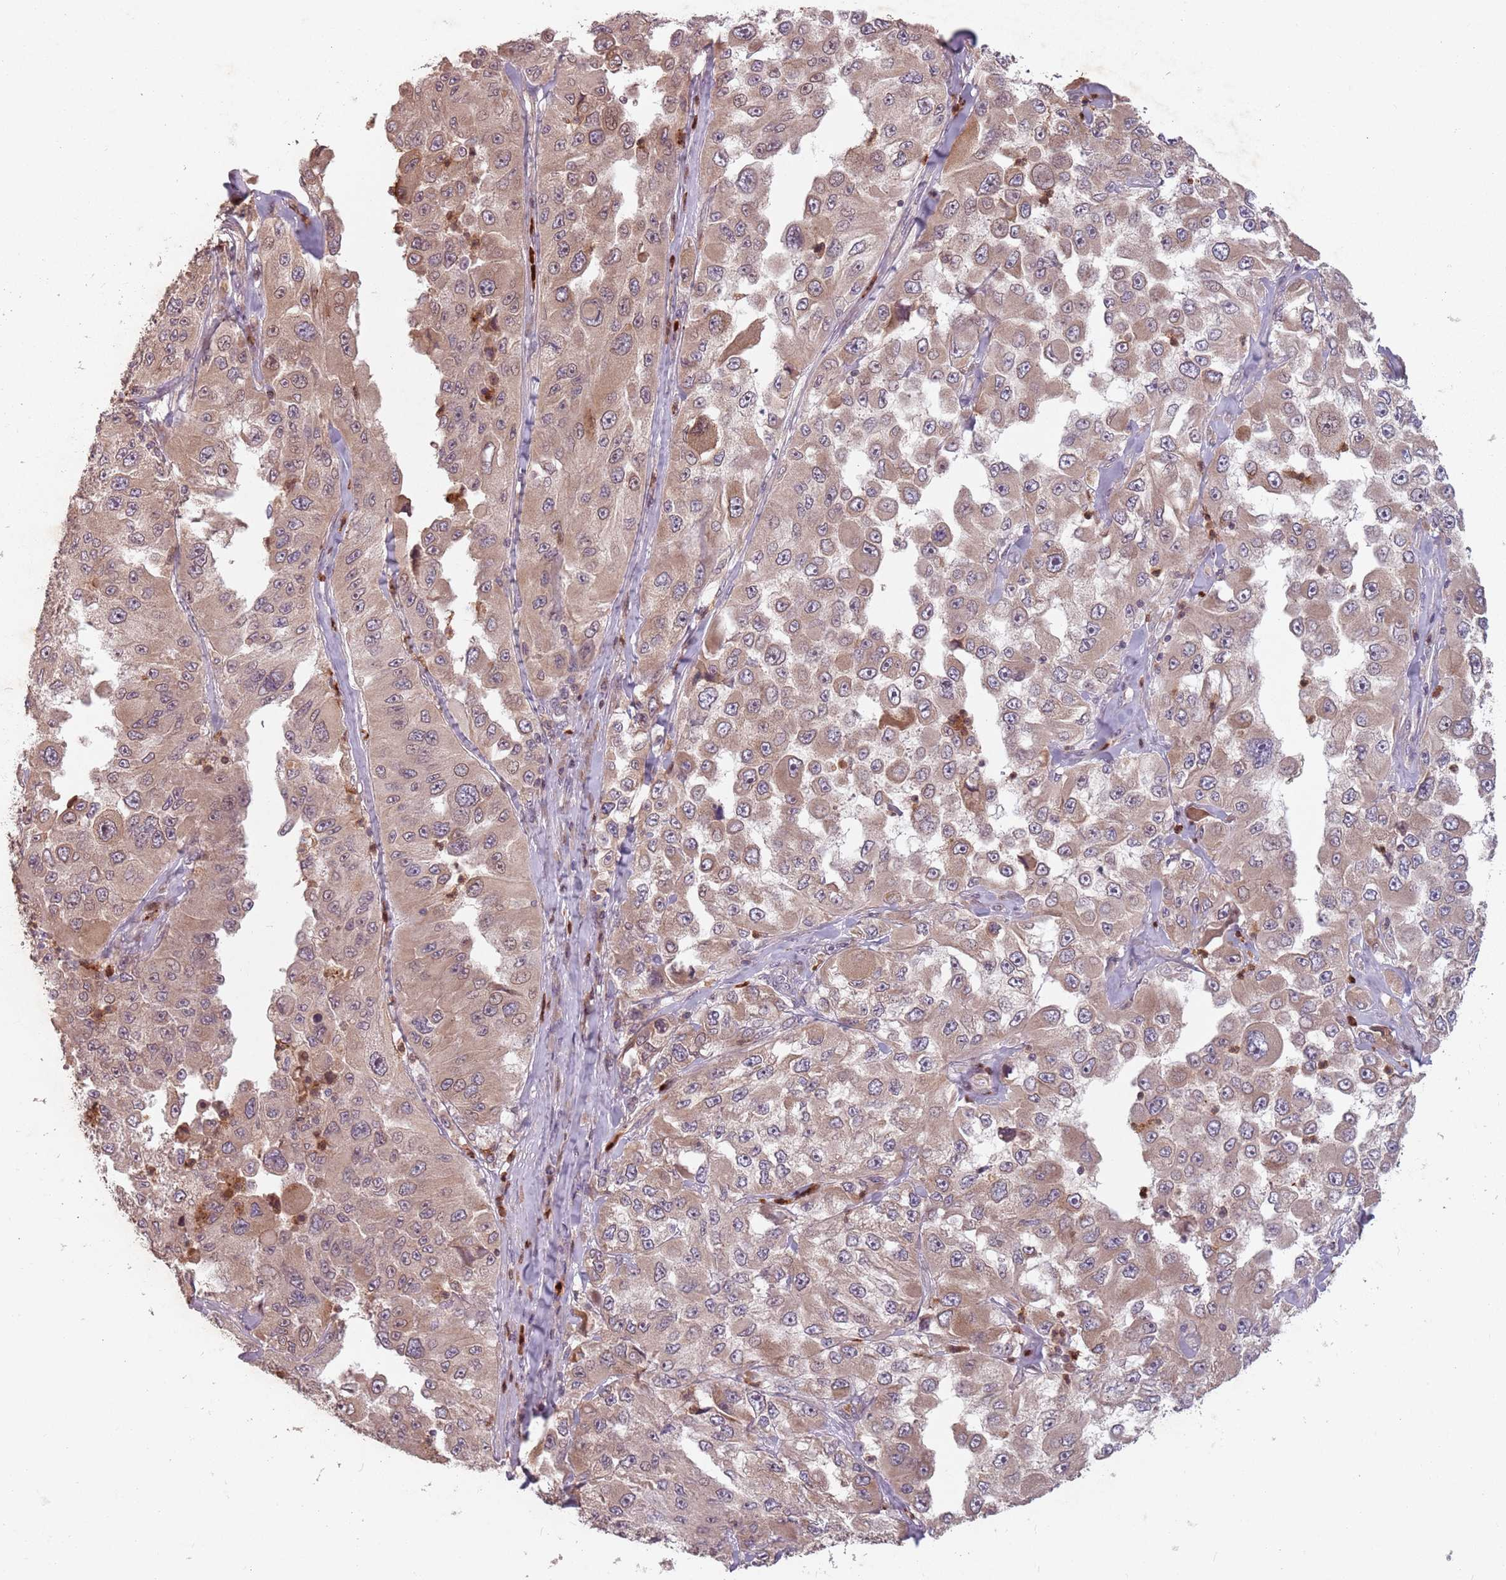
{"staining": {"intensity": "moderate", "quantity": "25%-75%", "location": "cytoplasmic/membranous,nuclear"}, "tissue": "melanoma", "cell_type": "Tumor cells", "image_type": "cancer", "snomed": [{"axis": "morphology", "description": "Malignant melanoma, Metastatic site"}, {"axis": "topography", "description": "Lymph node"}], "caption": "Tumor cells exhibit medium levels of moderate cytoplasmic/membranous and nuclear positivity in approximately 25%-75% of cells in melanoma.", "gene": "GPR180", "patient": {"sex": "male", "age": 62}}